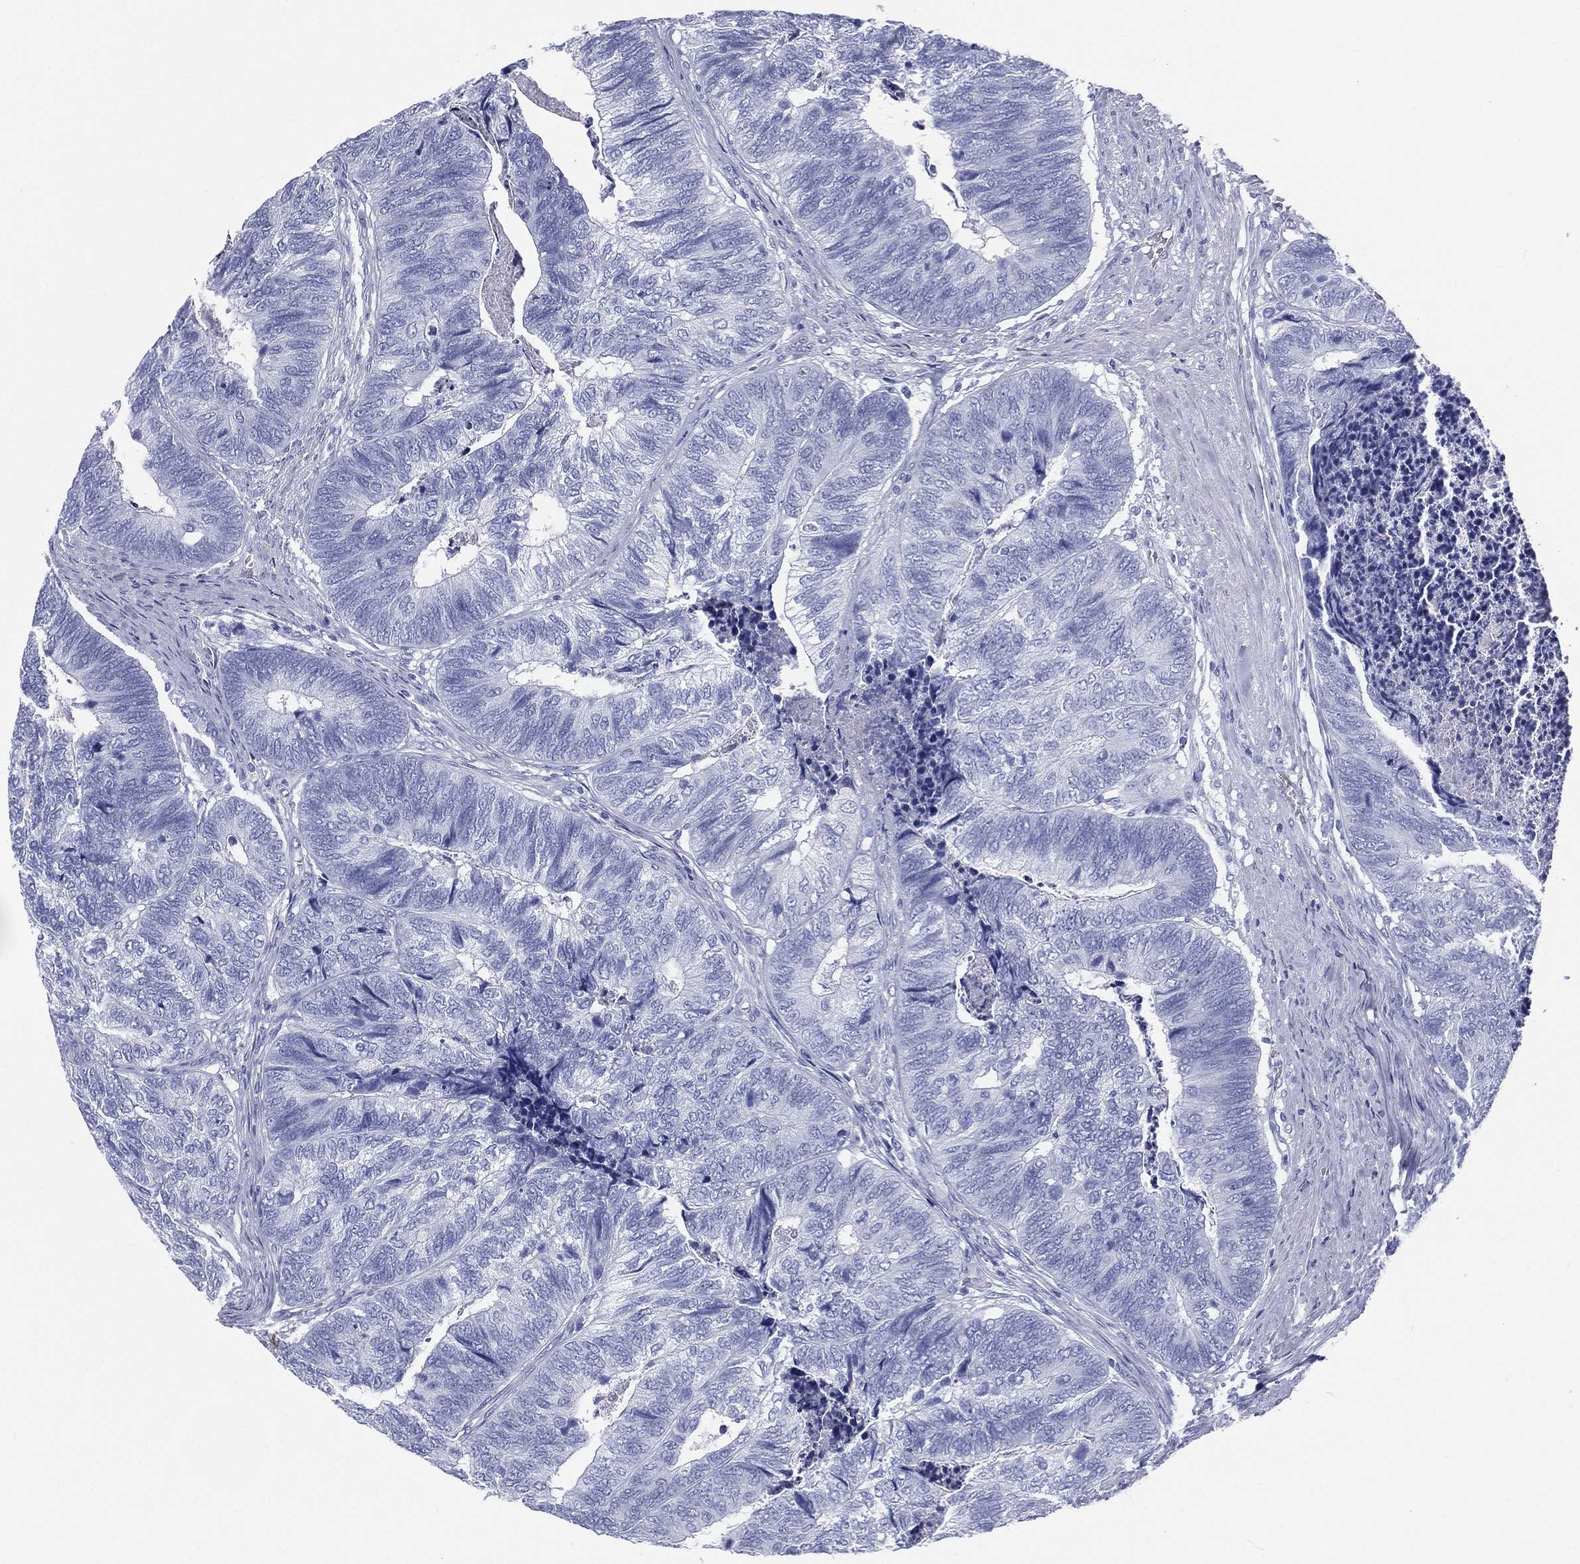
{"staining": {"intensity": "negative", "quantity": "none", "location": "none"}, "tissue": "colorectal cancer", "cell_type": "Tumor cells", "image_type": "cancer", "snomed": [{"axis": "morphology", "description": "Adenocarcinoma, NOS"}, {"axis": "topography", "description": "Colon"}], "caption": "This histopathology image is of adenocarcinoma (colorectal) stained with IHC to label a protein in brown with the nuclei are counter-stained blue. There is no staining in tumor cells.", "gene": "RSPH4A", "patient": {"sex": "female", "age": 67}}